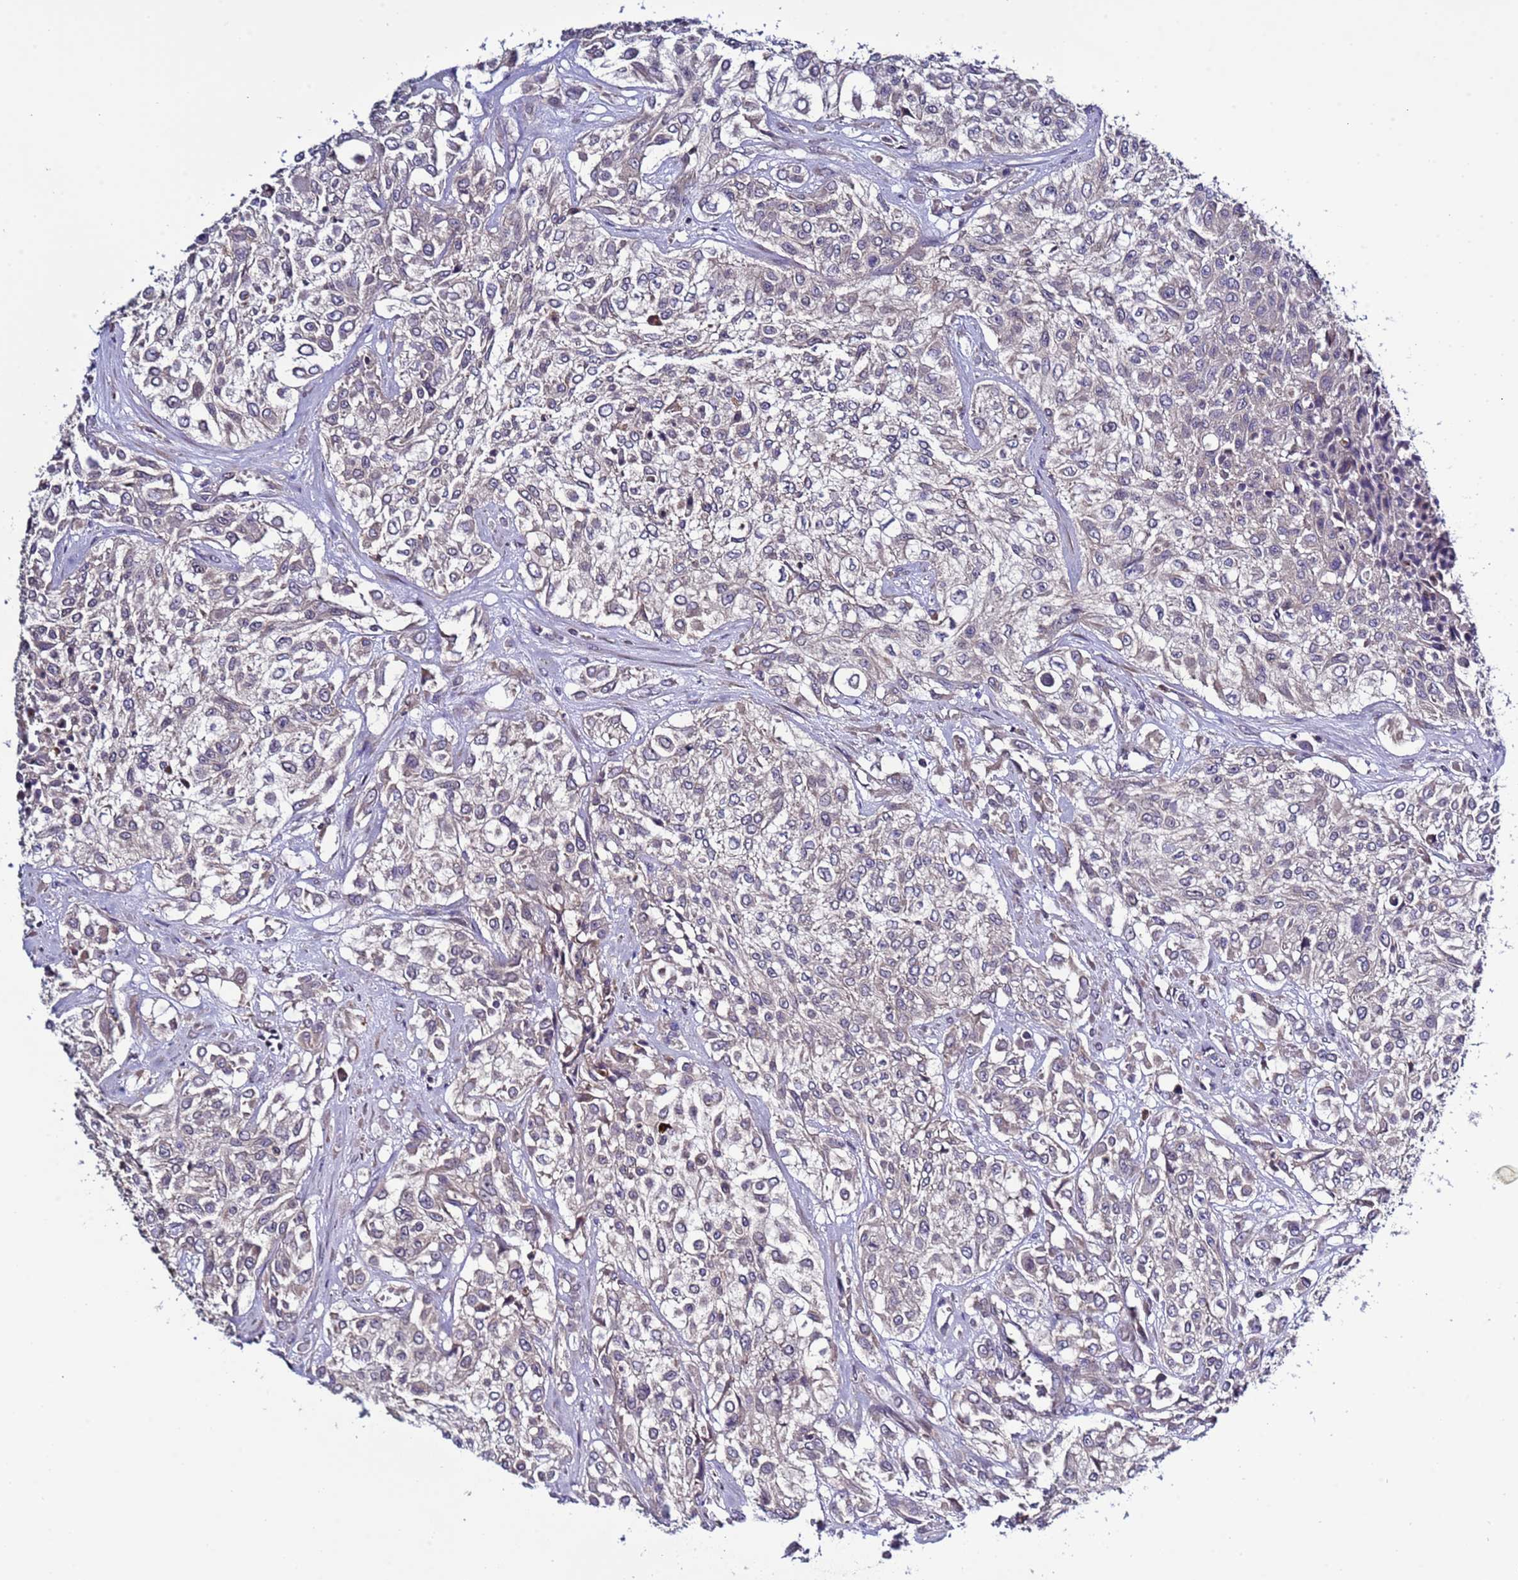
{"staining": {"intensity": "weak", "quantity": "<25%", "location": "cytoplasmic/membranous"}, "tissue": "urothelial cancer", "cell_type": "Tumor cells", "image_type": "cancer", "snomed": [{"axis": "morphology", "description": "Urothelial carcinoma, High grade"}, {"axis": "topography", "description": "Urinary bladder"}], "caption": "This is an immunohistochemistry (IHC) micrograph of urothelial cancer. There is no expression in tumor cells.", "gene": "ELMOD2", "patient": {"sex": "male", "age": 57}}